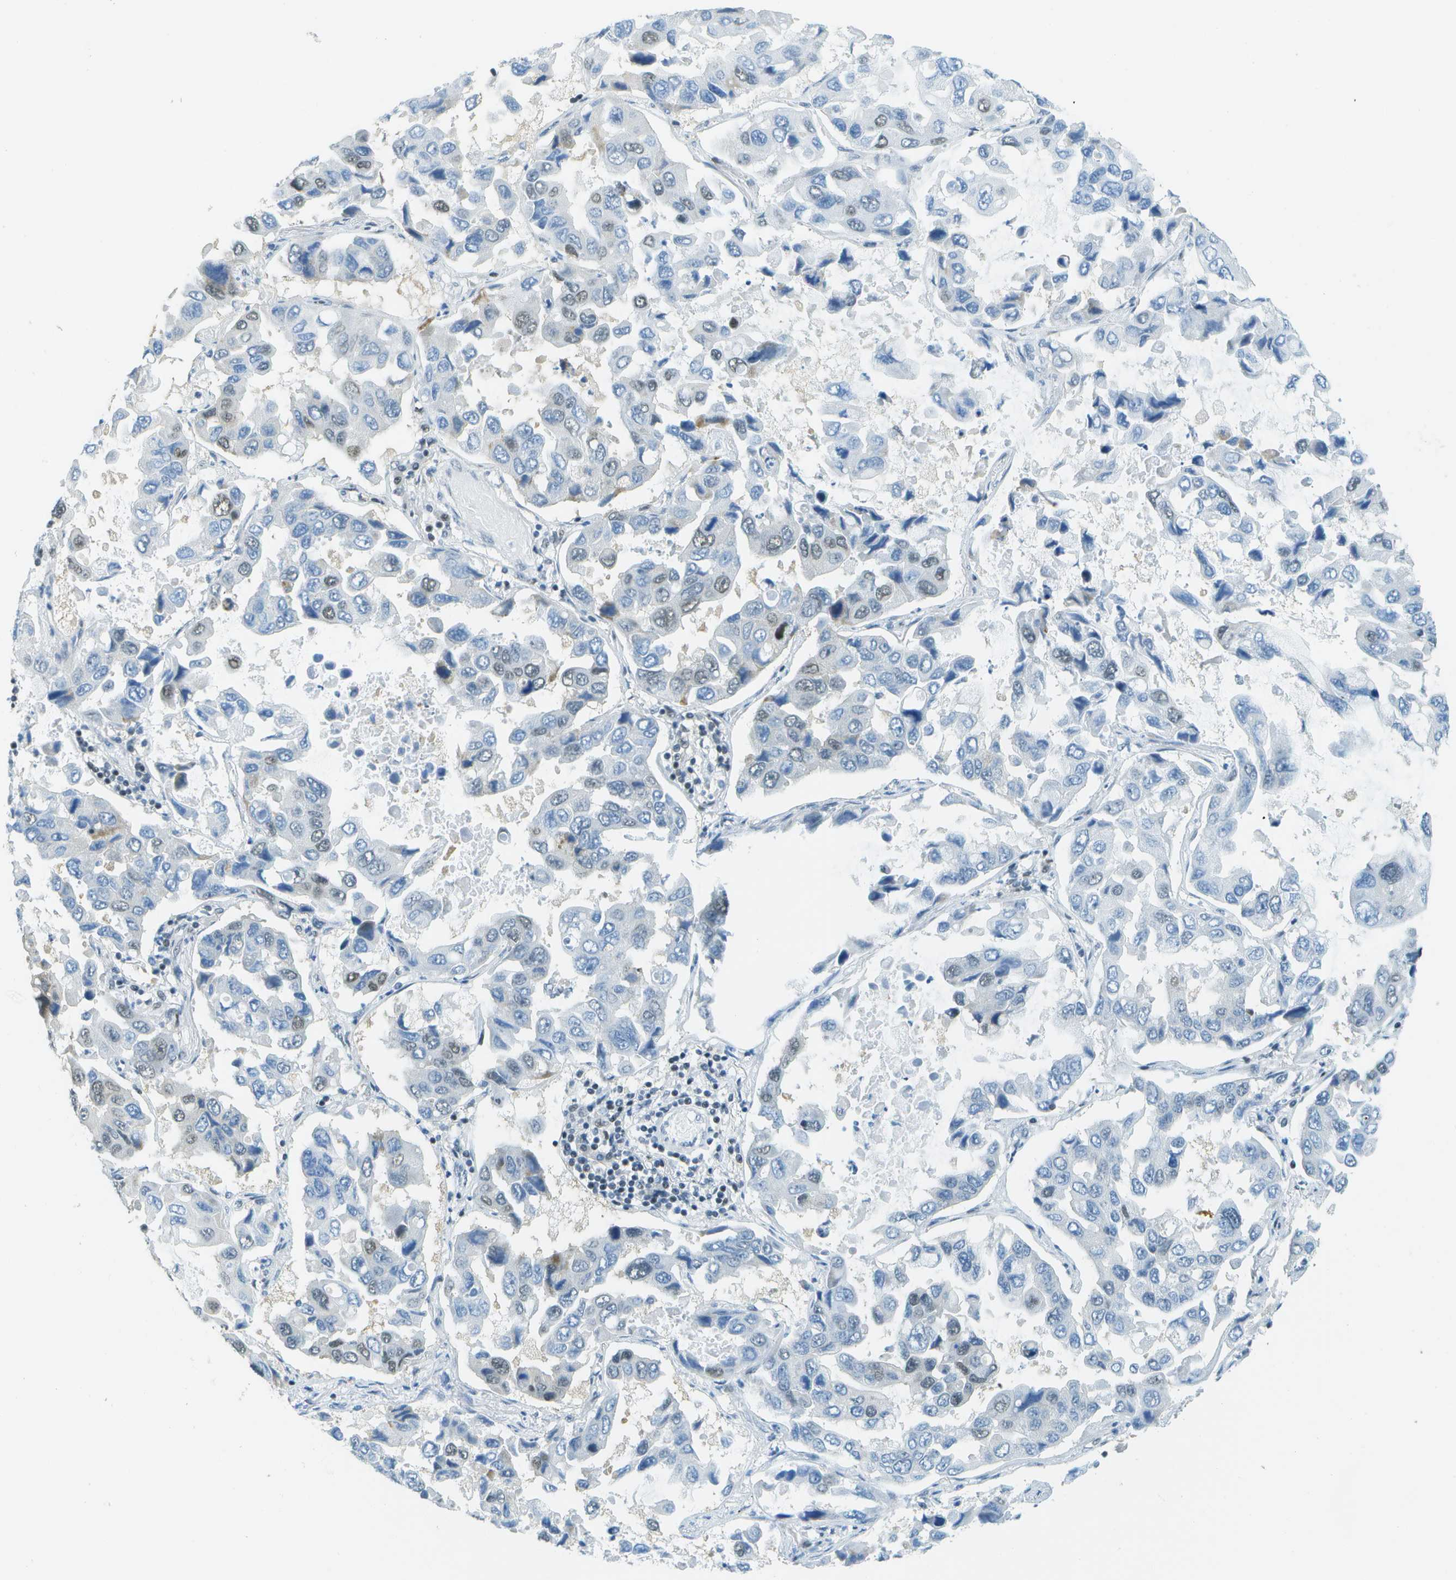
{"staining": {"intensity": "weak", "quantity": "<25%", "location": "nuclear"}, "tissue": "lung cancer", "cell_type": "Tumor cells", "image_type": "cancer", "snomed": [{"axis": "morphology", "description": "Adenocarcinoma, NOS"}, {"axis": "topography", "description": "Lung"}], "caption": "This is an immunohistochemistry micrograph of lung cancer (adenocarcinoma). There is no positivity in tumor cells.", "gene": "NEK11", "patient": {"sex": "male", "age": 64}}